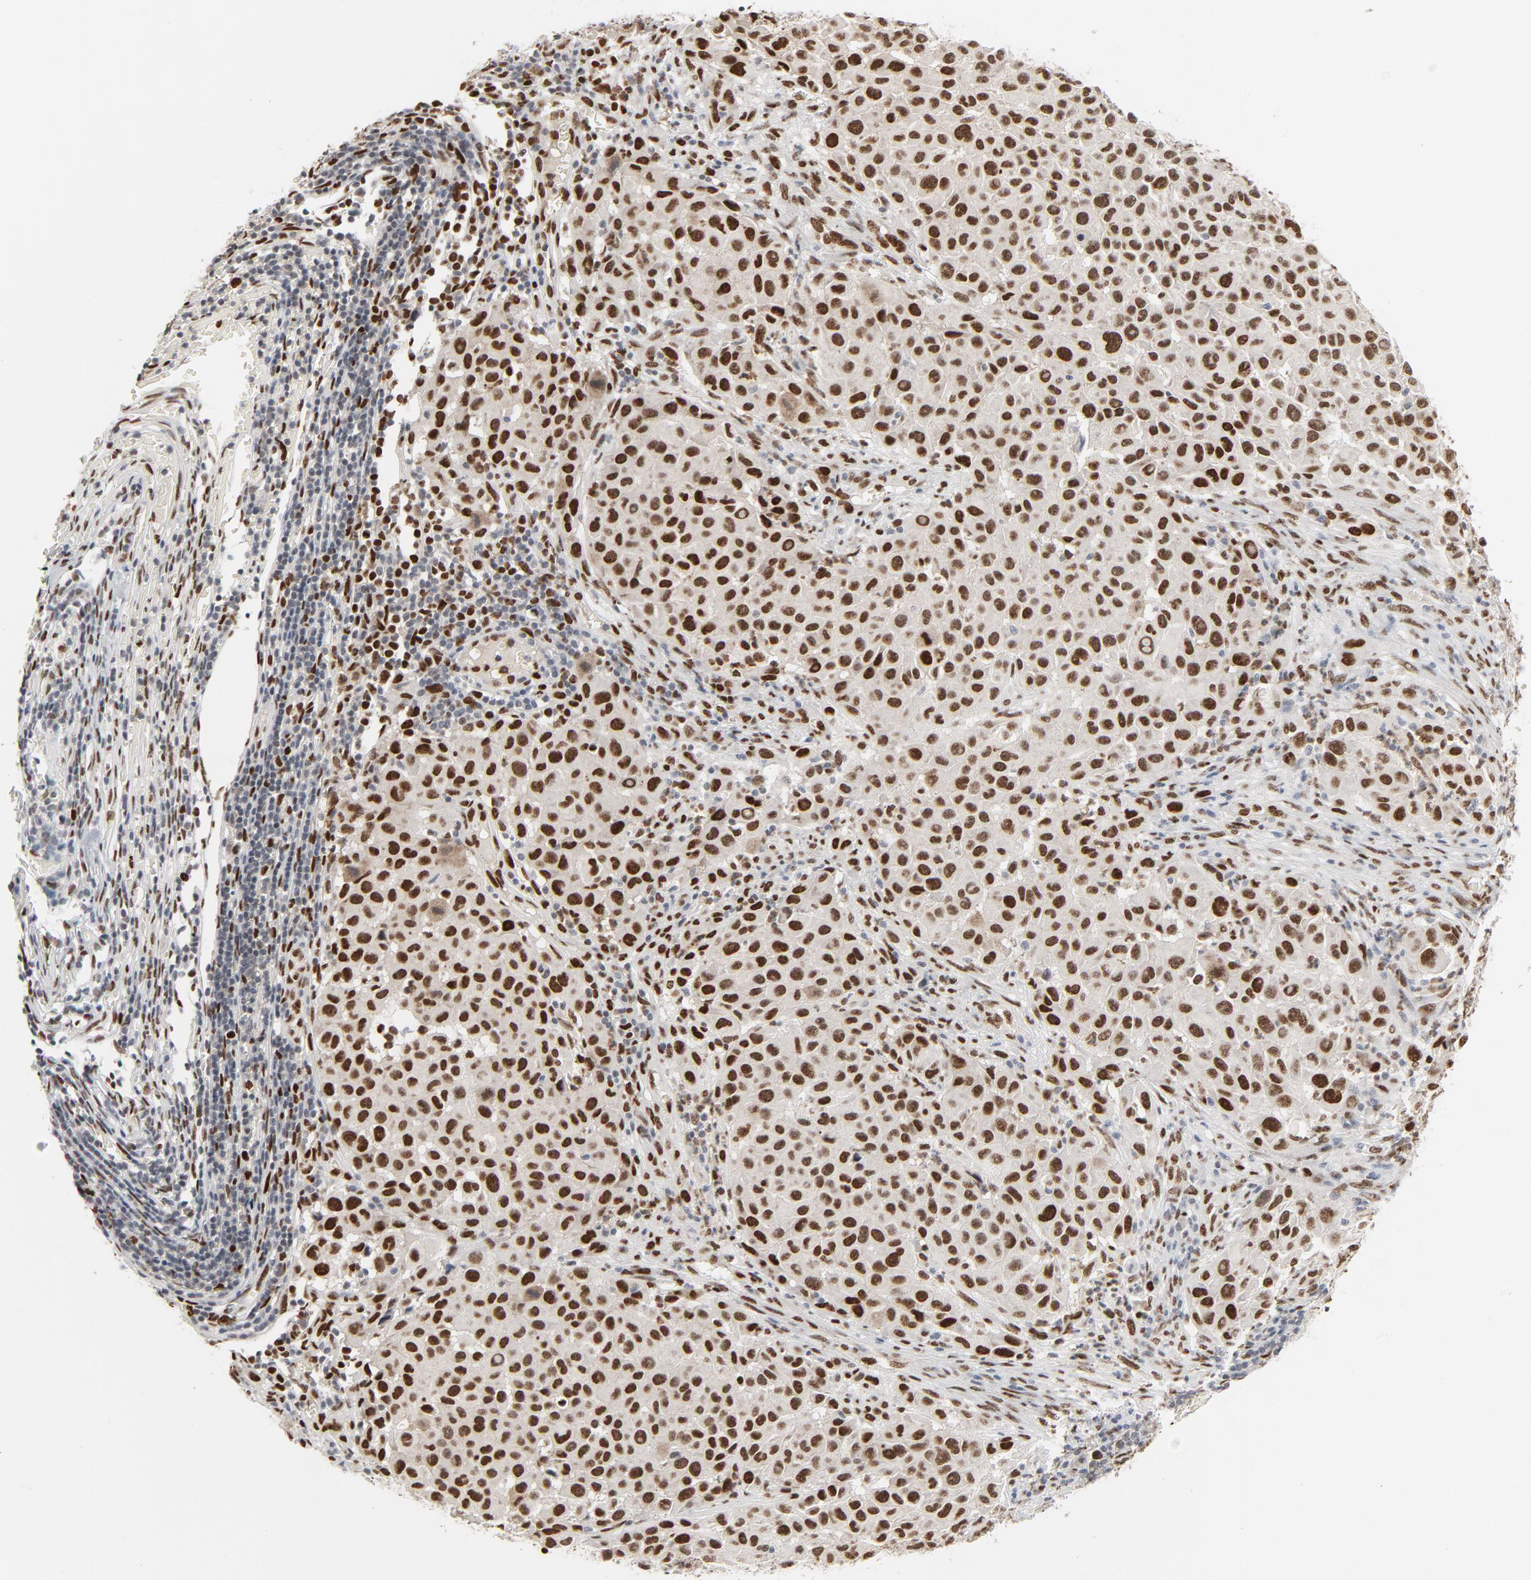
{"staining": {"intensity": "strong", "quantity": ">75%", "location": "nuclear"}, "tissue": "melanoma", "cell_type": "Tumor cells", "image_type": "cancer", "snomed": [{"axis": "morphology", "description": "Malignant melanoma, Metastatic site"}, {"axis": "topography", "description": "Lymph node"}], "caption": "An immunohistochemistry histopathology image of neoplastic tissue is shown. Protein staining in brown highlights strong nuclear positivity in melanoma within tumor cells.", "gene": "CUX1", "patient": {"sex": "male", "age": 61}}